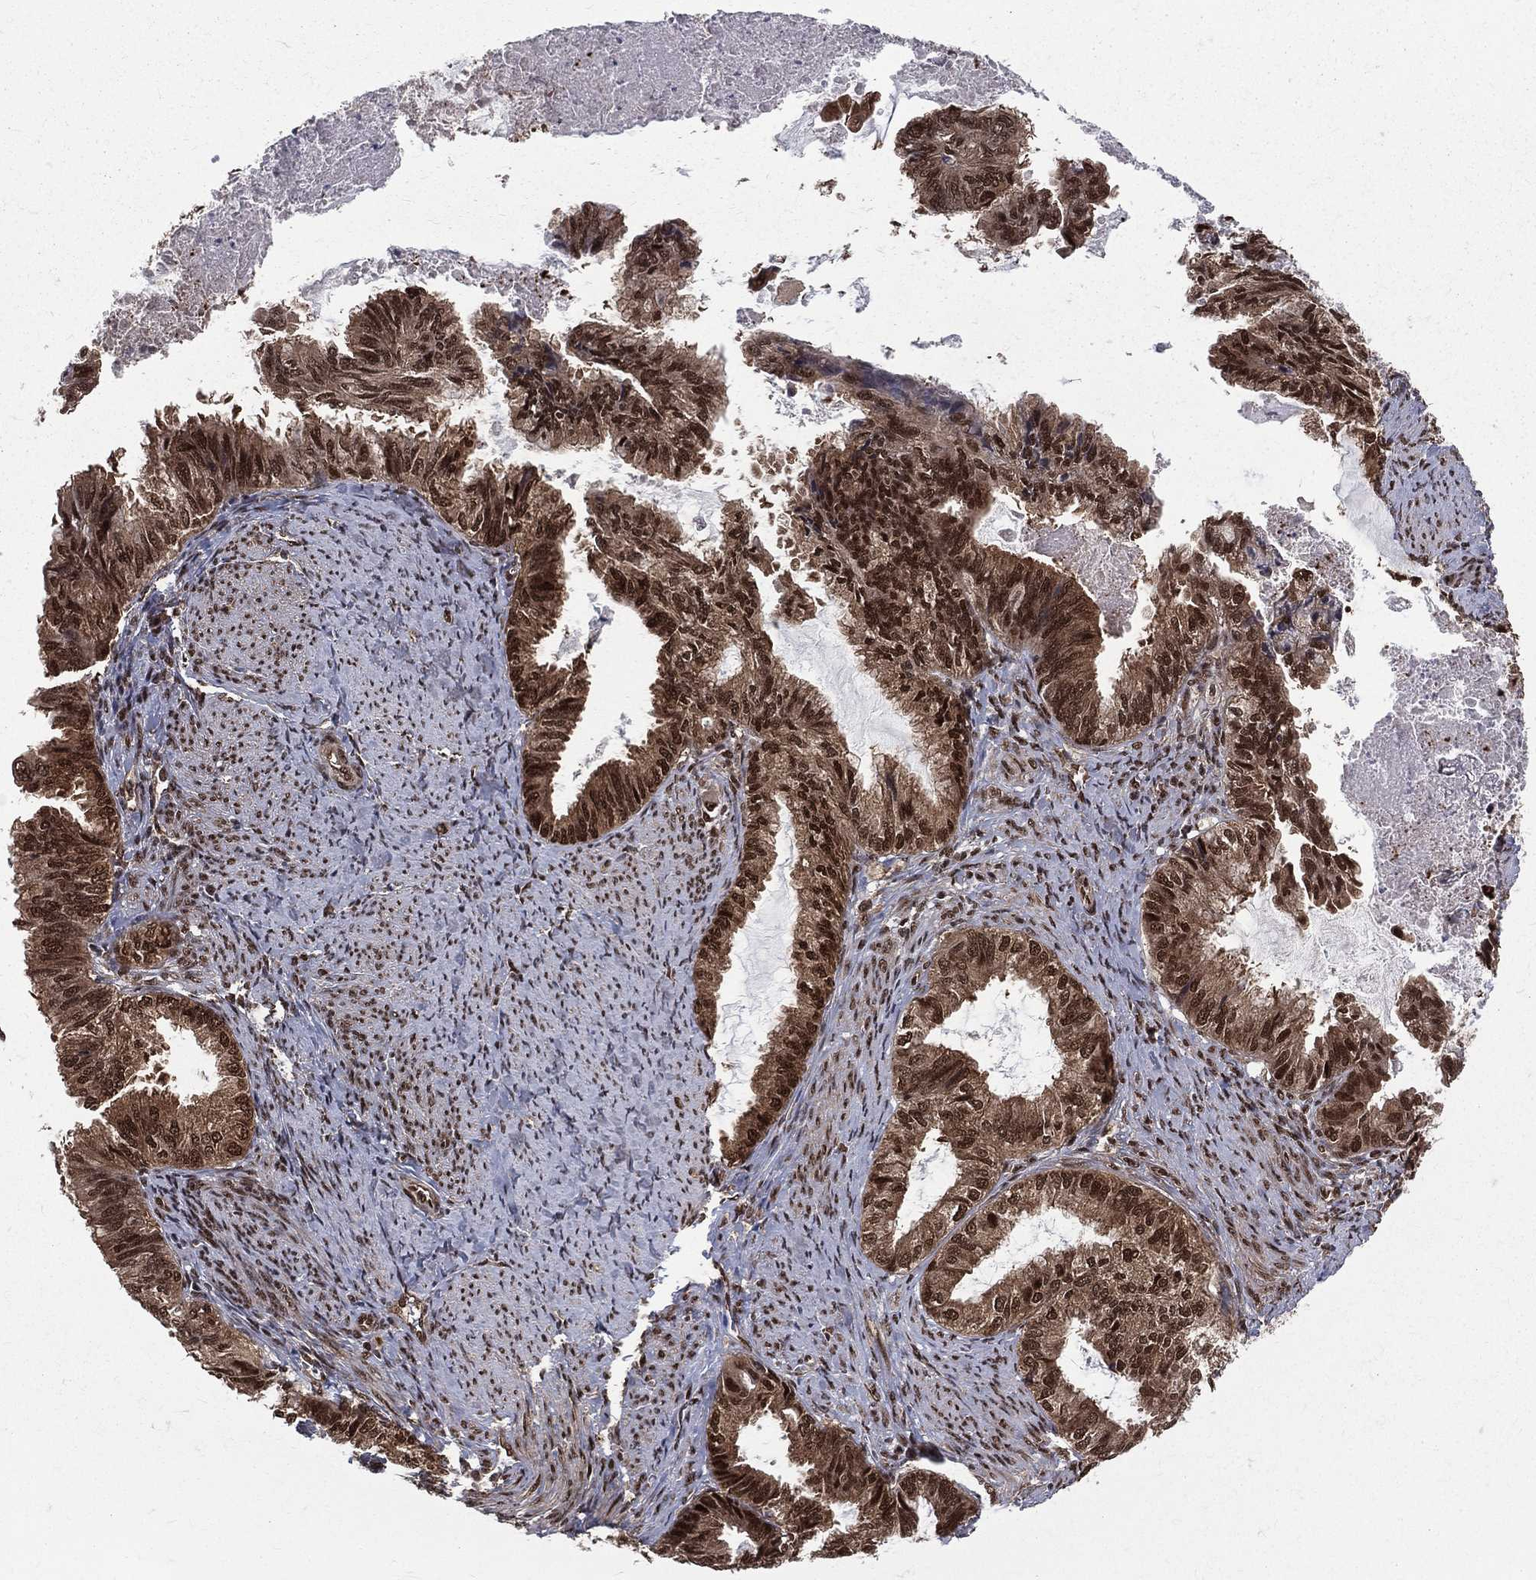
{"staining": {"intensity": "moderate", "quantity": ">75%", "location": "cytoplasmic/membranous,nuclear"}, "tissue": "endometrial cancer", "cell_type": "Tumor cells", "image_type": "cancer", "snomed": [{"axis": "morphology", "description": "Adenocarcinoma, NOS"}, {"axis": "topography", "description": "Endometrium"}], "caption": "This histopathology image reveals endometrial adenocarcinoma stained with IHC to label a protein in brown. The cytoplasmic/membranous and nuclear of tumor cells show moderate positivity for the protein. Nuclei are counter-stained blue.", "gene": "COPS4", "patient": {"sex": "female", "age": 86}}